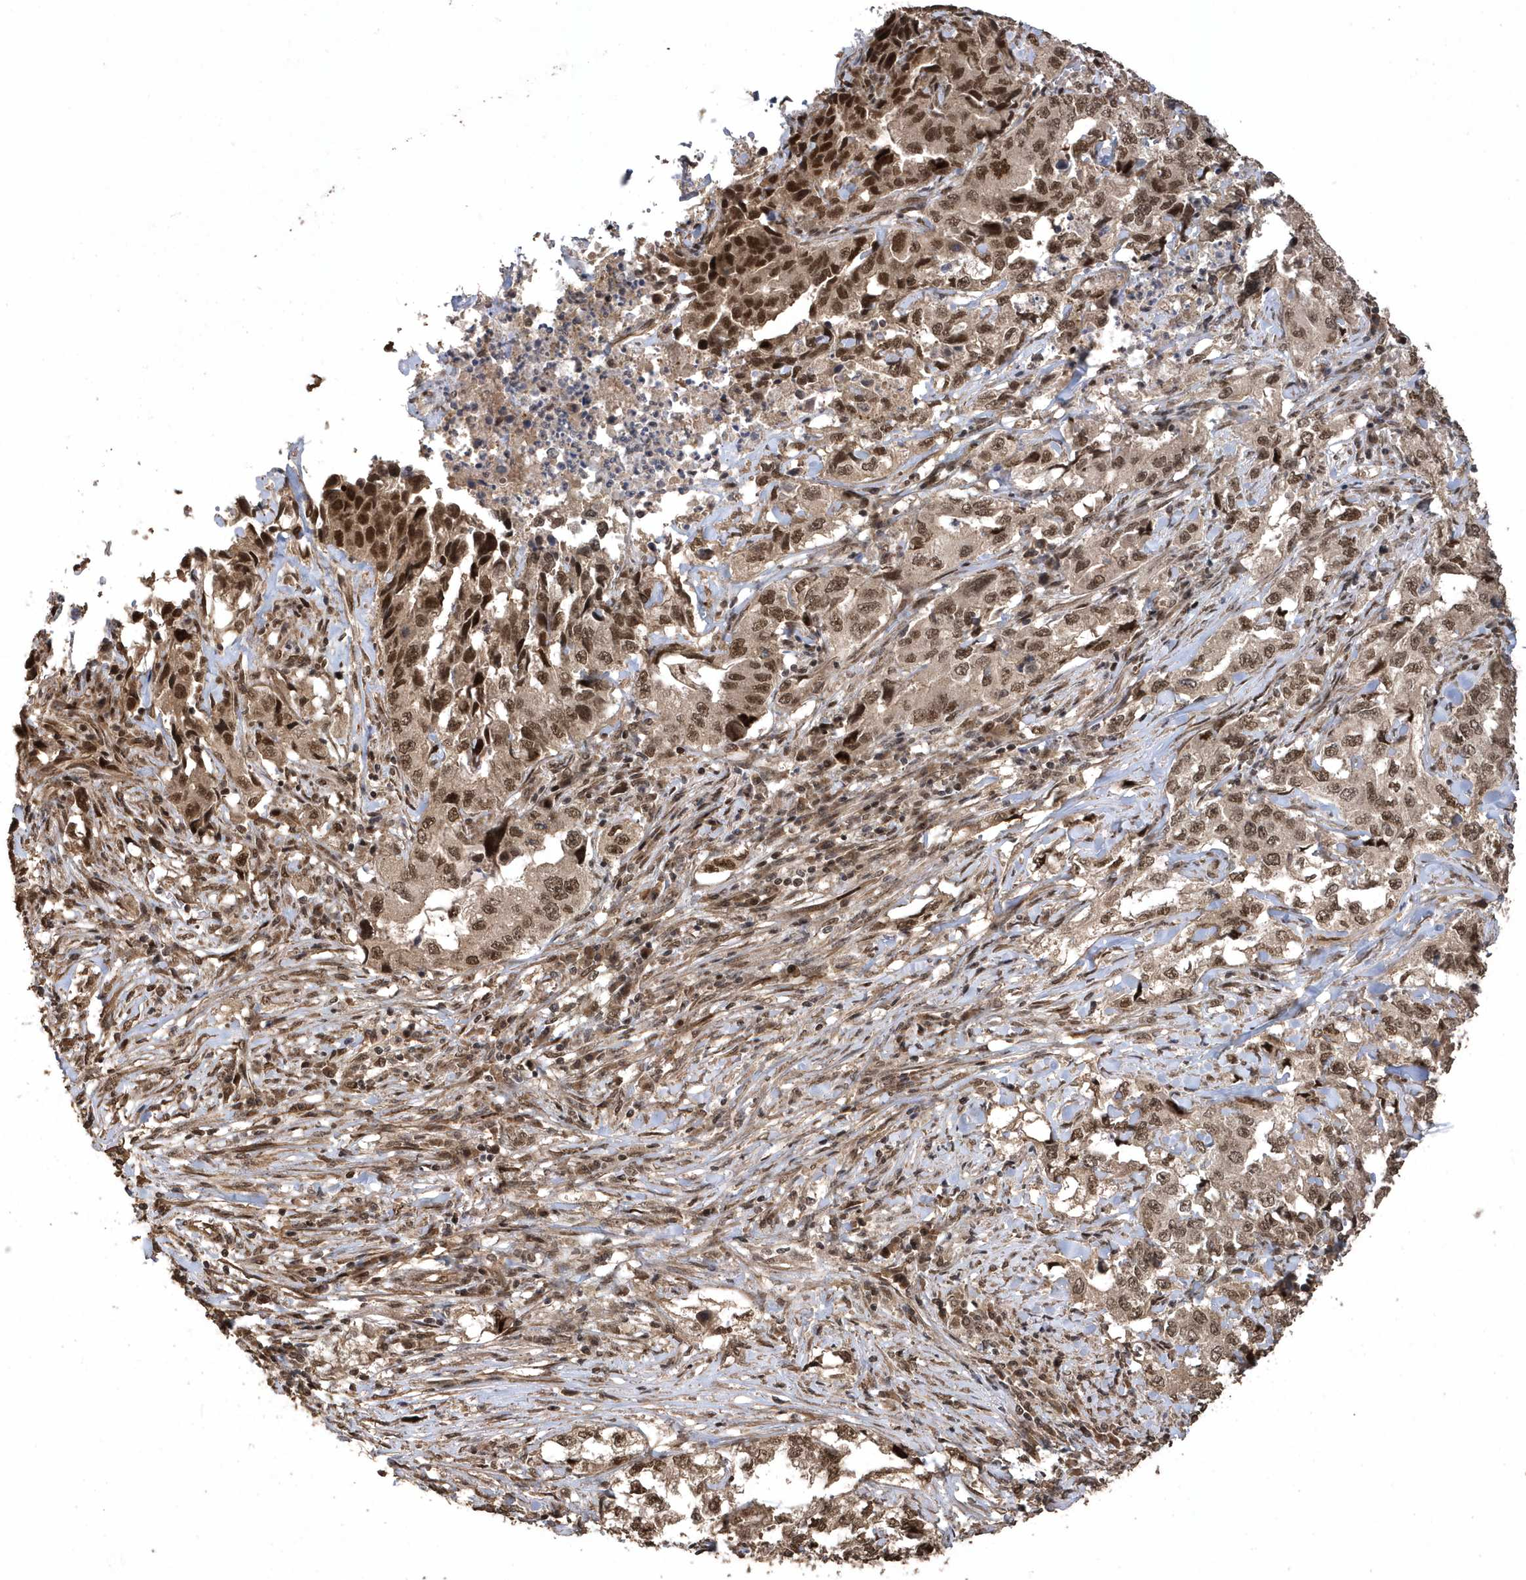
{"staining": {"intensity": "moderate", "quantity": ">75%", "location": "cytoplasmic/membranous,nuclear"}, "tissue": "lung cancer", "cell_type": "Tumor cells", "image_type": "cancer", "snomed": [{"axis": "morphology", "description": "Adenocarcinoma, NOS"}, {"axis": "topography", "description": "Lung"}], "caption": "Lung adenocarcinoma was stained to show a protein in brown. There is medium levels of moderate cytoplasmic/membranous and nuclear expression in approximately >75% of tumor cells.", "gene": "INTS12", "patient": {"sex": "female", "age": 51}}